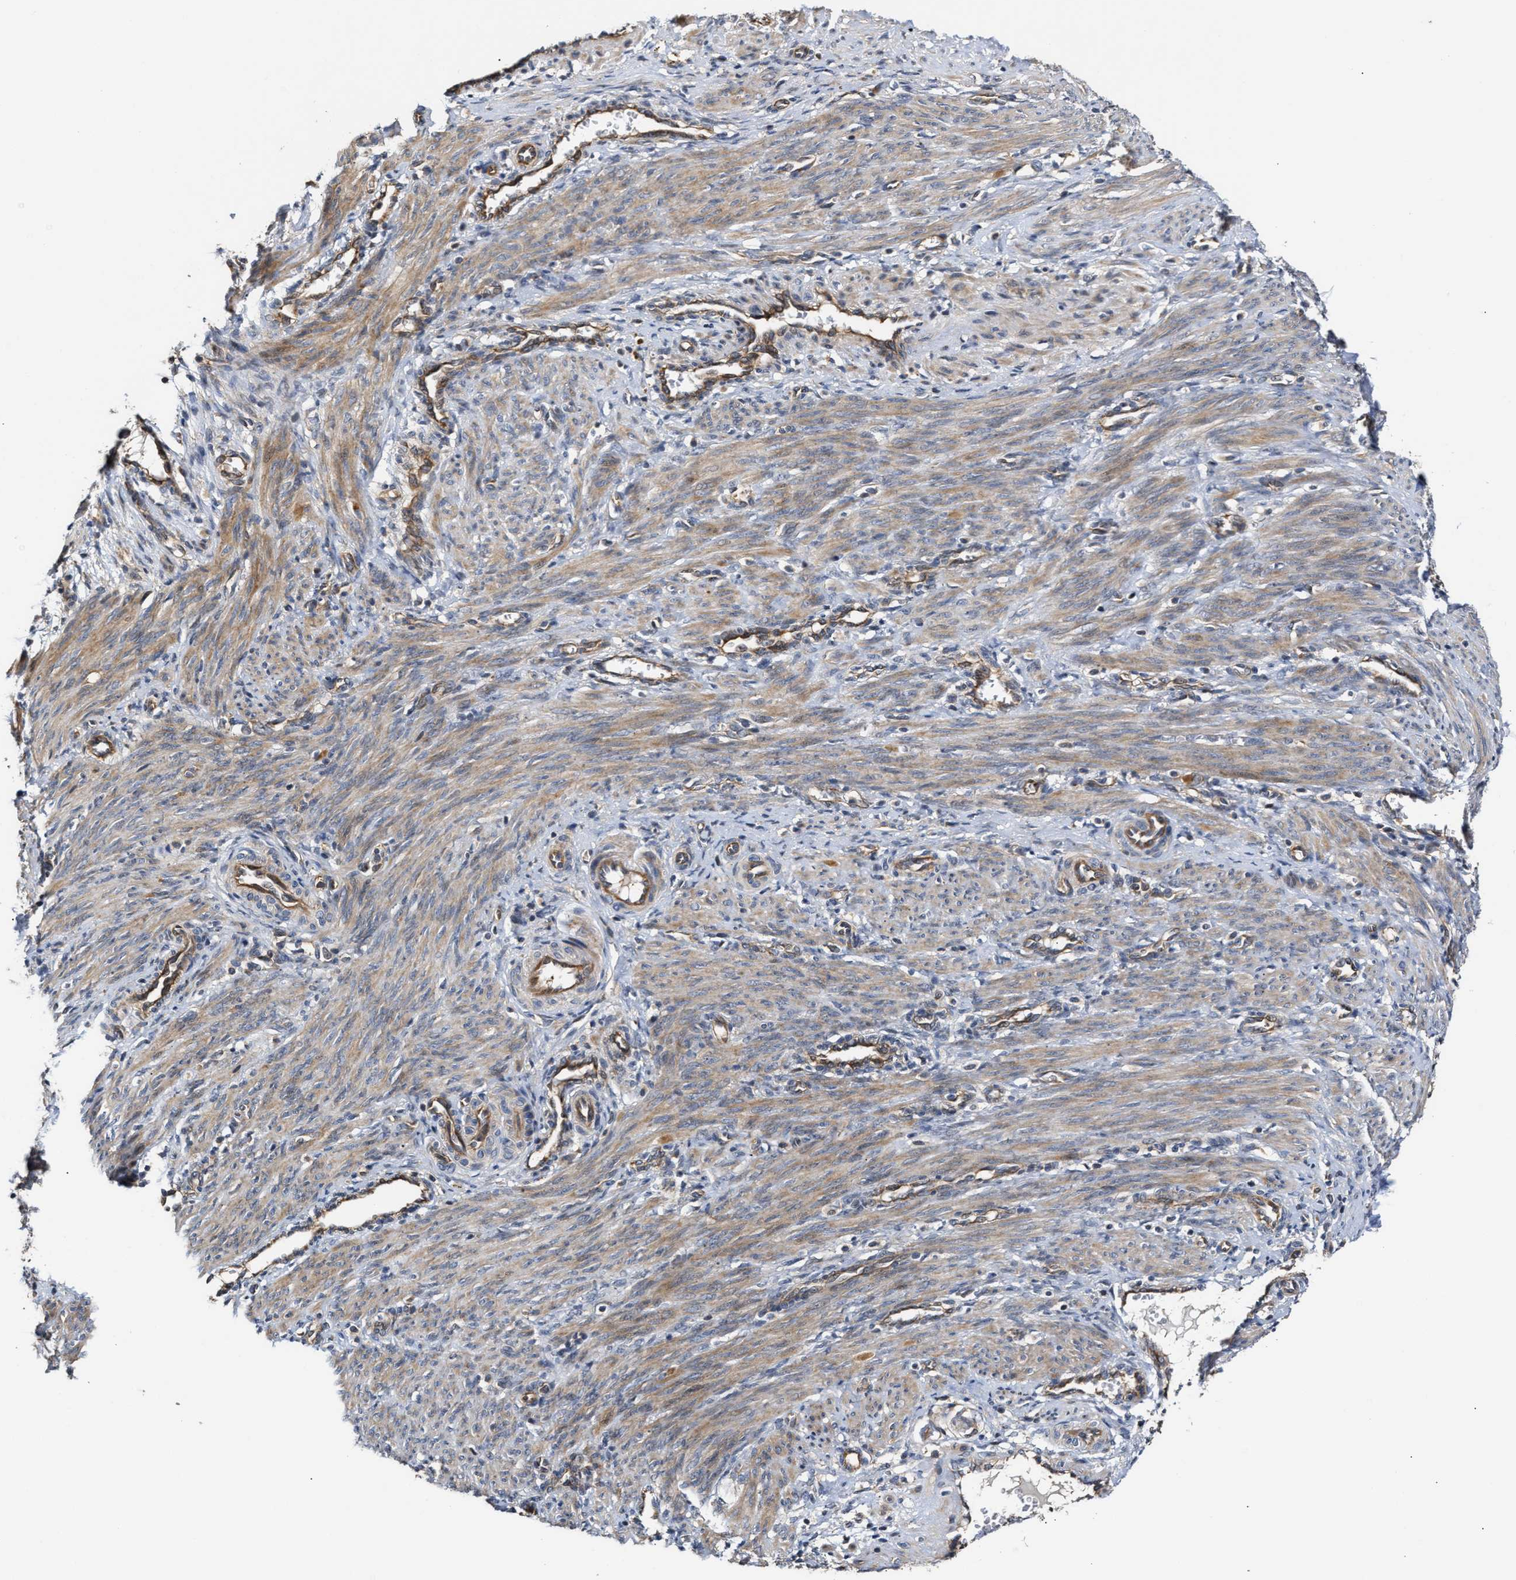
{"staining": {"intensity": "moderate", "quantity": ">75%", "location": "cytoplasmic/membranous"}, "tissue": "smooth muscle", "cell_type": "Smooth muscle cells", "image_type": "normal", "snomed": [{"axis": "morphology", "description": "Normal tissue, NOS"}, {"axis": "topography", "description": "Endometrium"}], "caption": "This histopathology image reveals normal smooth muscle stained with IHC to label a protein in brown. The cytoplasmic/membranous of smooth muscle cells show moderate positivity for the protein. Nuclei are counter-stained blue.", "gene": "CLIP2", "patient": {"sex": "female", "age": 33}}